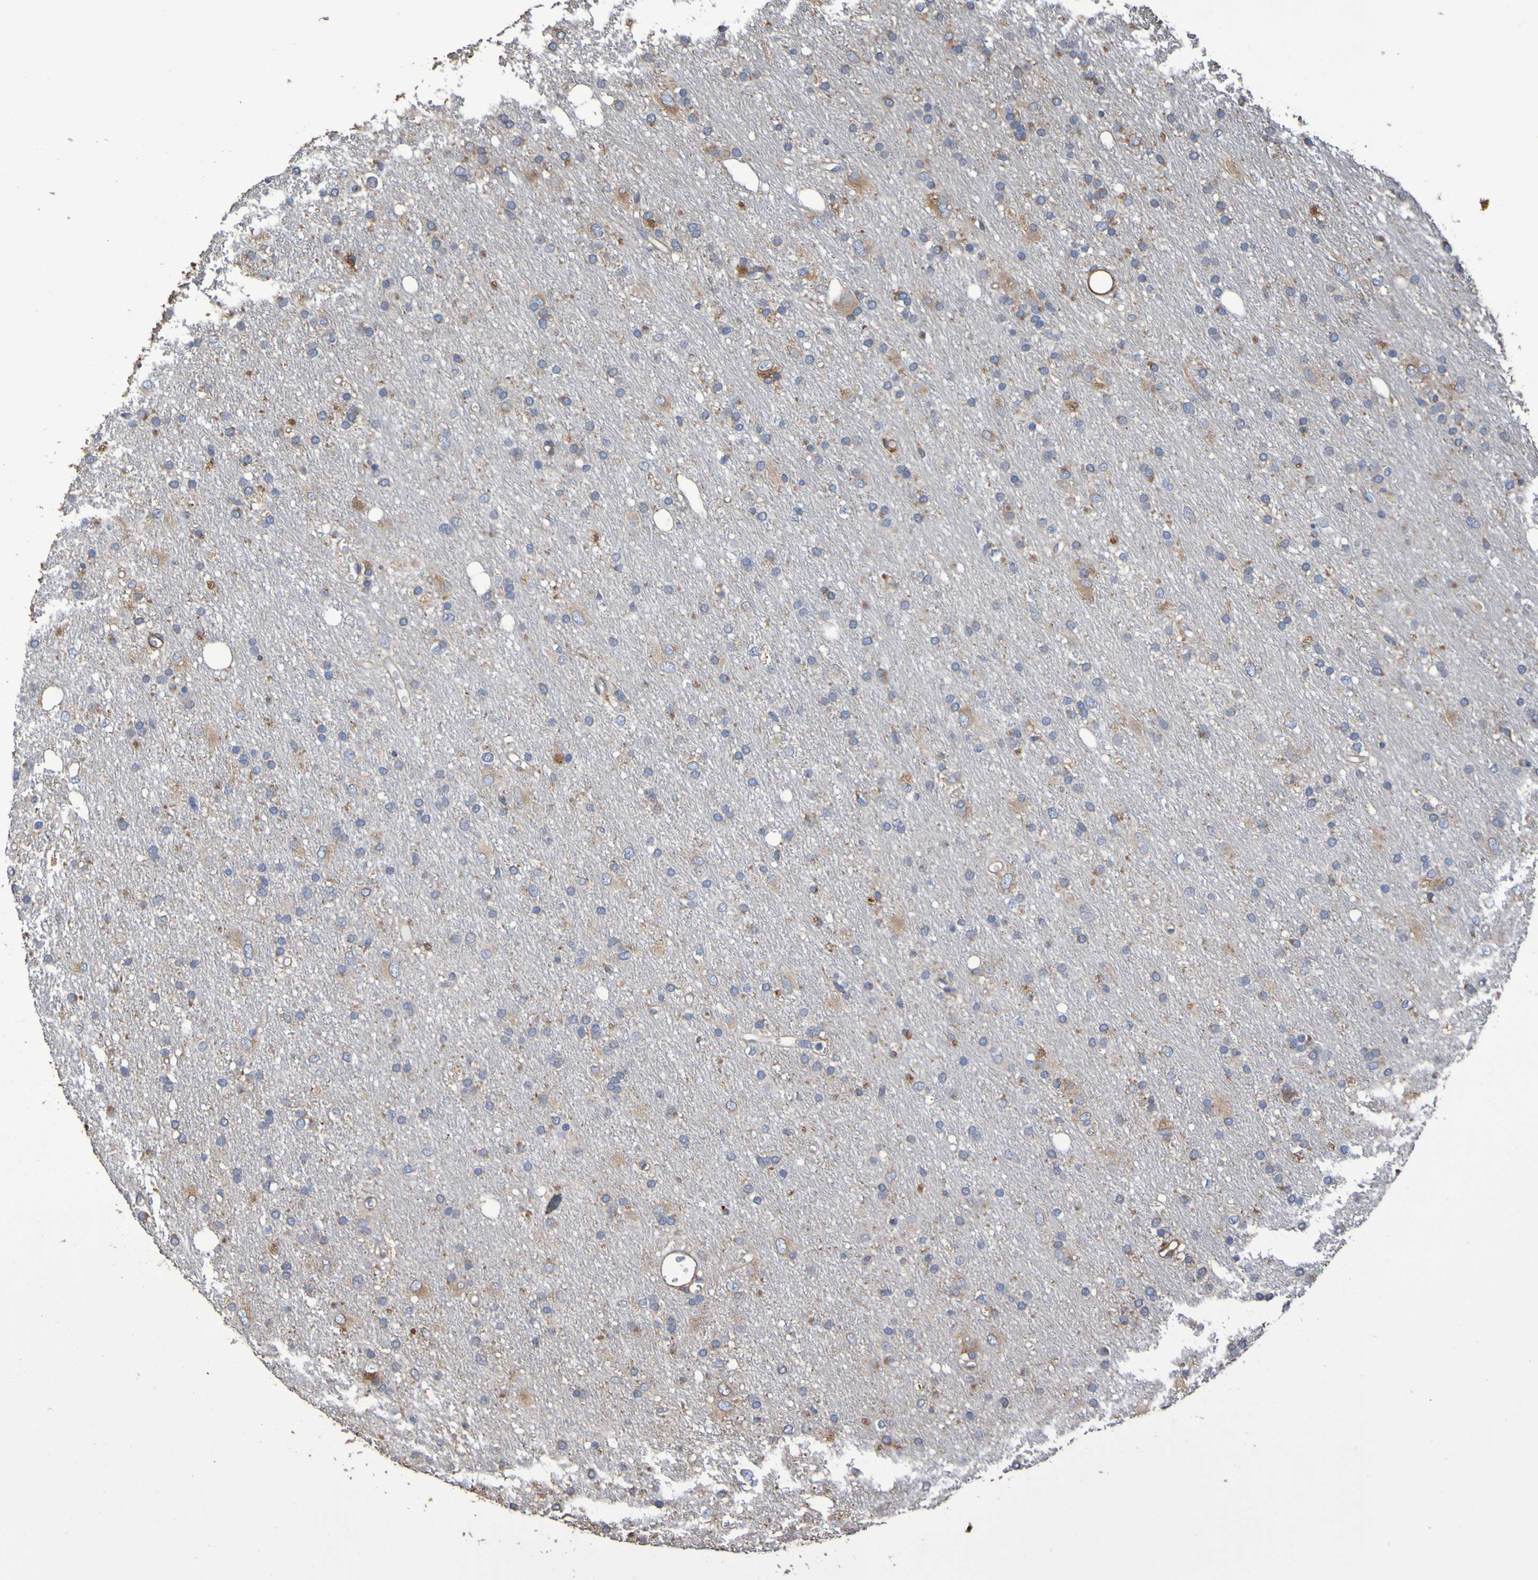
{"staining": {"intensity": "moderate", "quantity": "25%-75%", "location": "cytoplasmic/membranous"}, "tissue": "glioma", "cell_type": "Tumor cells", "image_type": "cancer", "snomed": [{"axis": "morphology", "description": "Glioma, malignant, Low grade"}, {"axis": "topography", "description": "Brain"}], "caption": "This photomicrograph exhibits immunohistochemistry staining of glioma, with medium moderate cytoplasmic/membranous expression in approximately 25%-75% of tumor cells.", "gene": "RAB11A", "patient": {"sex": "male", "age": 77}}